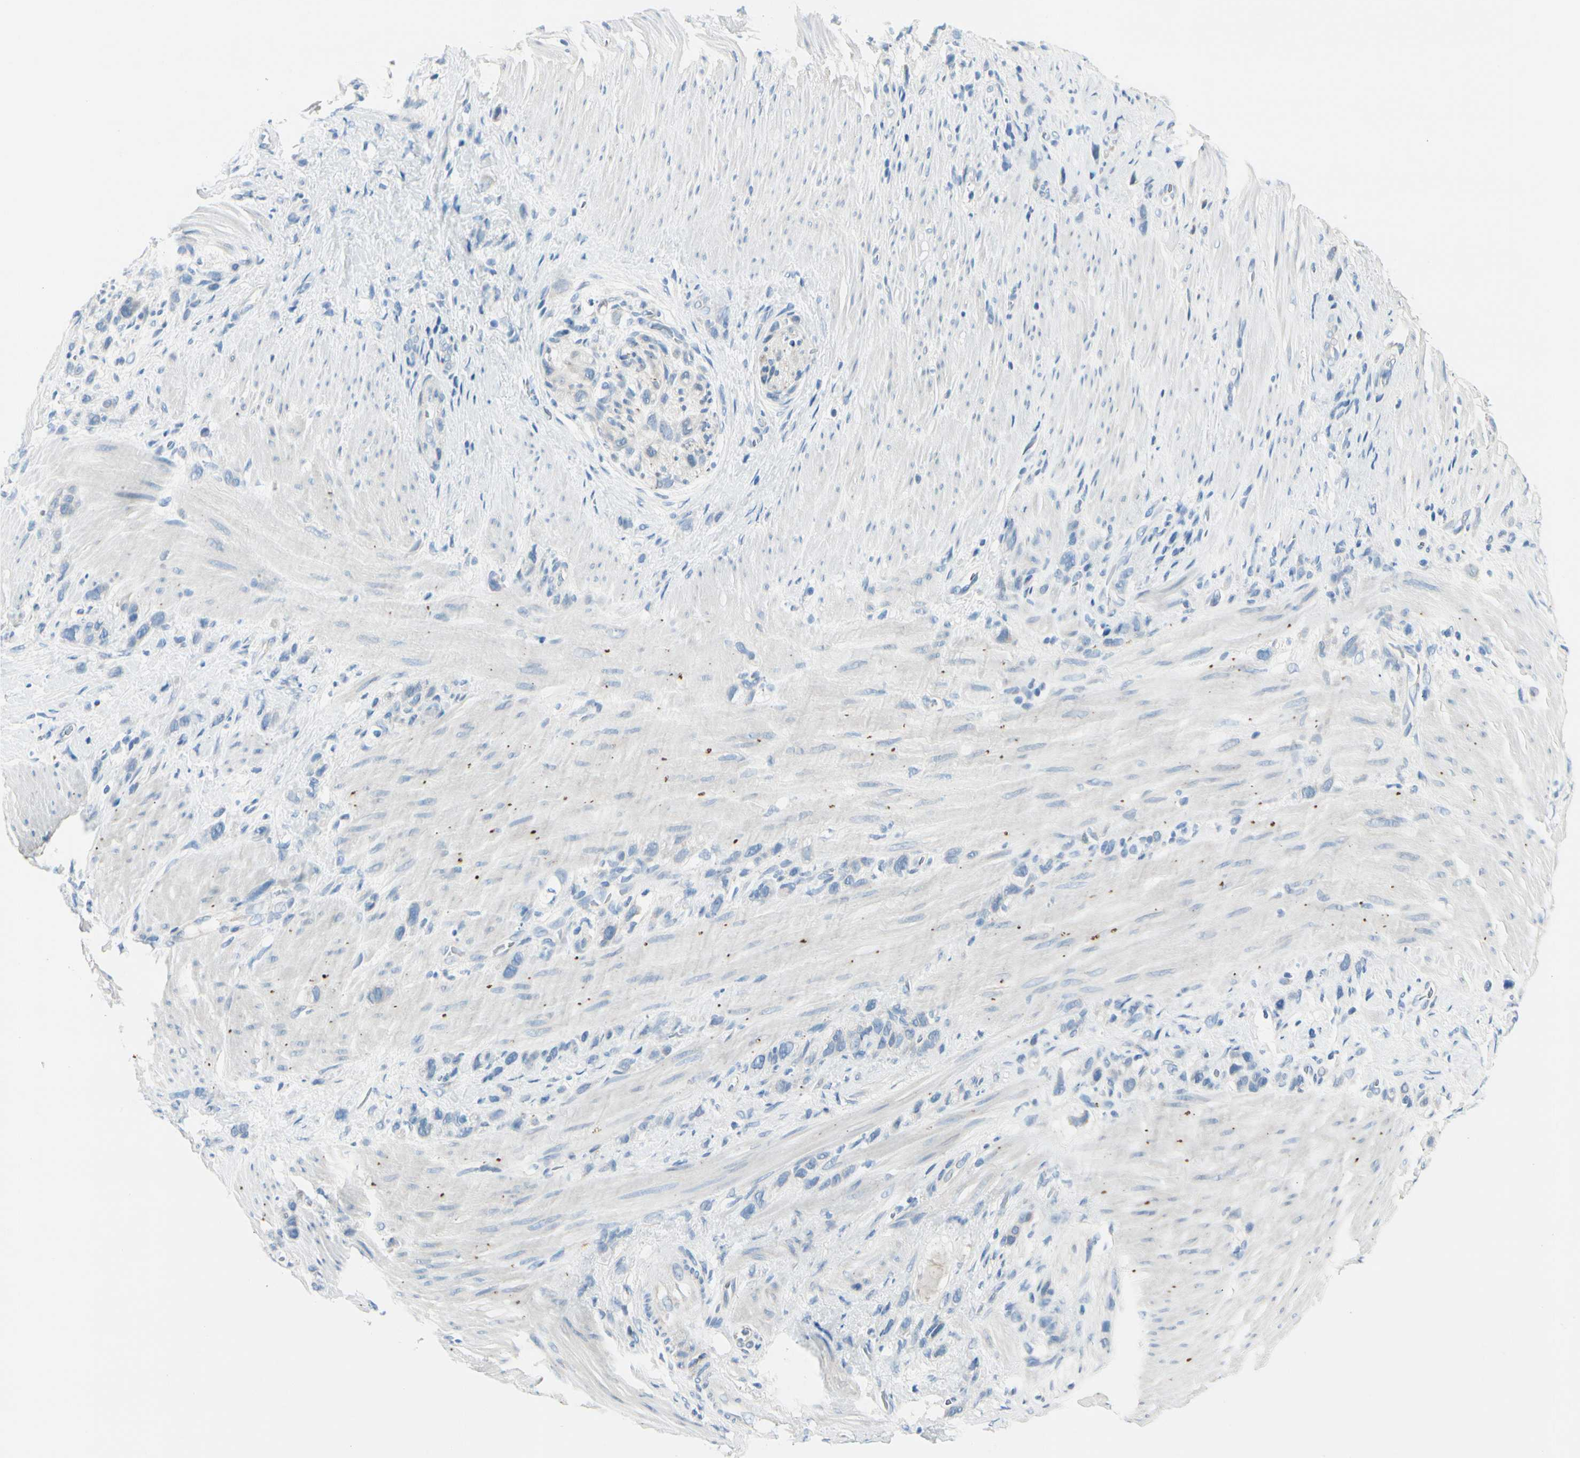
{"staining": {"intensity": "negative", "quantity": "none", "location": "none"}, "tissue": "stomach cancer", "cell_type": "Tumor cells", "image_type": "cancer", "snomed": [{"axis": "morphology", "description": "Normal tissue, NOS"}, {"axis": "morphology", "description": "Adenocarcinoma, NOS"}, {"axis": "morphology", "description": "Adenocarcinoma, High grade"}, {"axis": "topography", "description": "Stomach, upper"}, {"axis": "topography", "description": "Stomach"}], "caption": "The histopathology image exhibits no significant expression in tumor cells of stomach high-grade adenocarcinoma.", "gene": "PEBP1", "patient": {"sex": "female", "age": 65}}